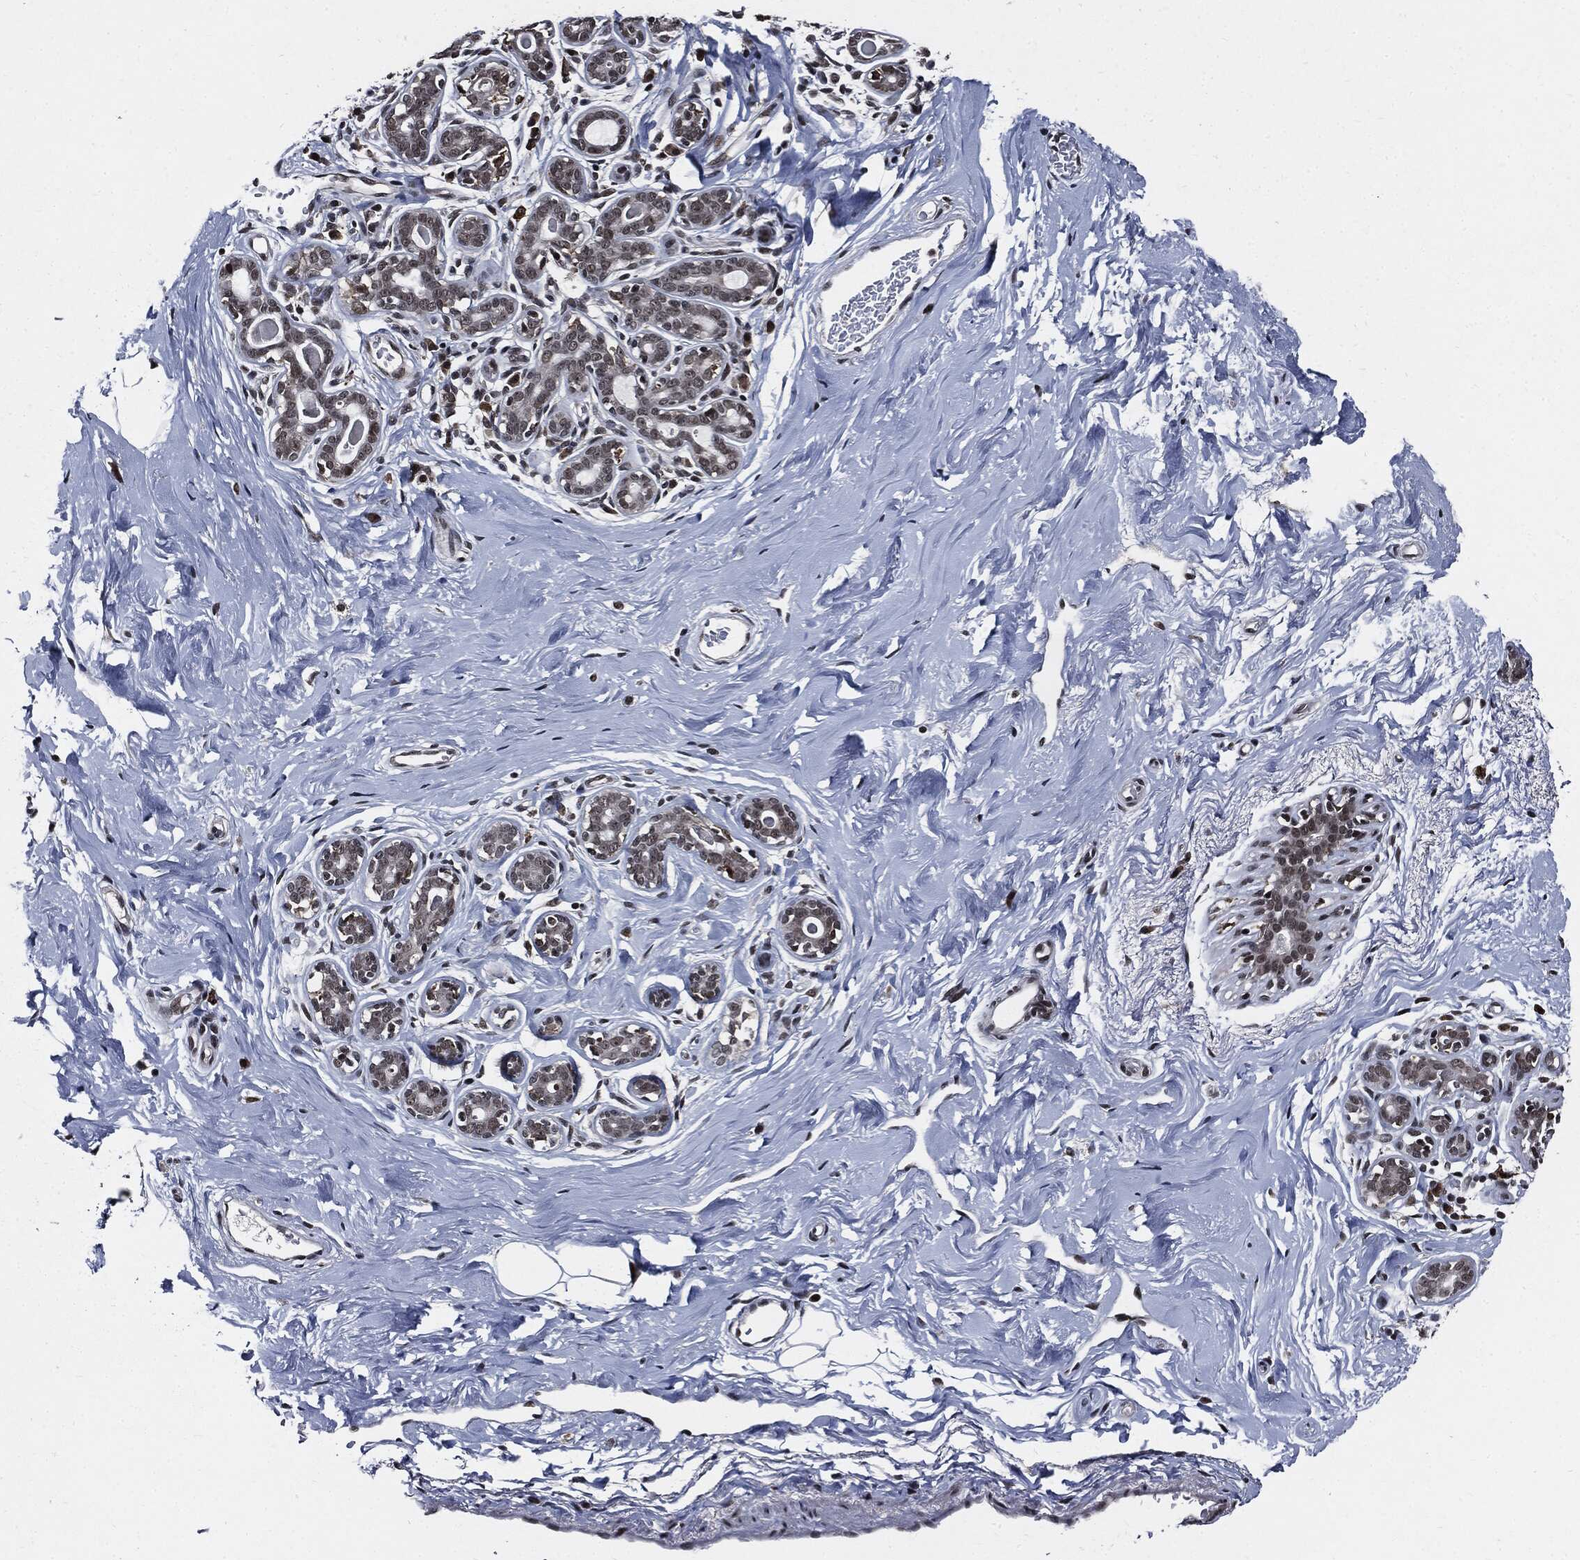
{"staining": {"intensity": "negative", "quantity": "none", "location": "none"}, "tissue": "breast", "cell_type": "Adipocytes", "image_type": "normal", "snomed": [{"axis": "morphology", "description": "Normal tissue, NOS"}, {"axis": "topography", "description": "Skin"}, {"axis": "topography", "description": "Breast"}], "caption": "The micrograph exhibits no significant expression in adipocytes of breast.", "gene": "SUGT1", "patient": {"sex": "female", "age": 43}}